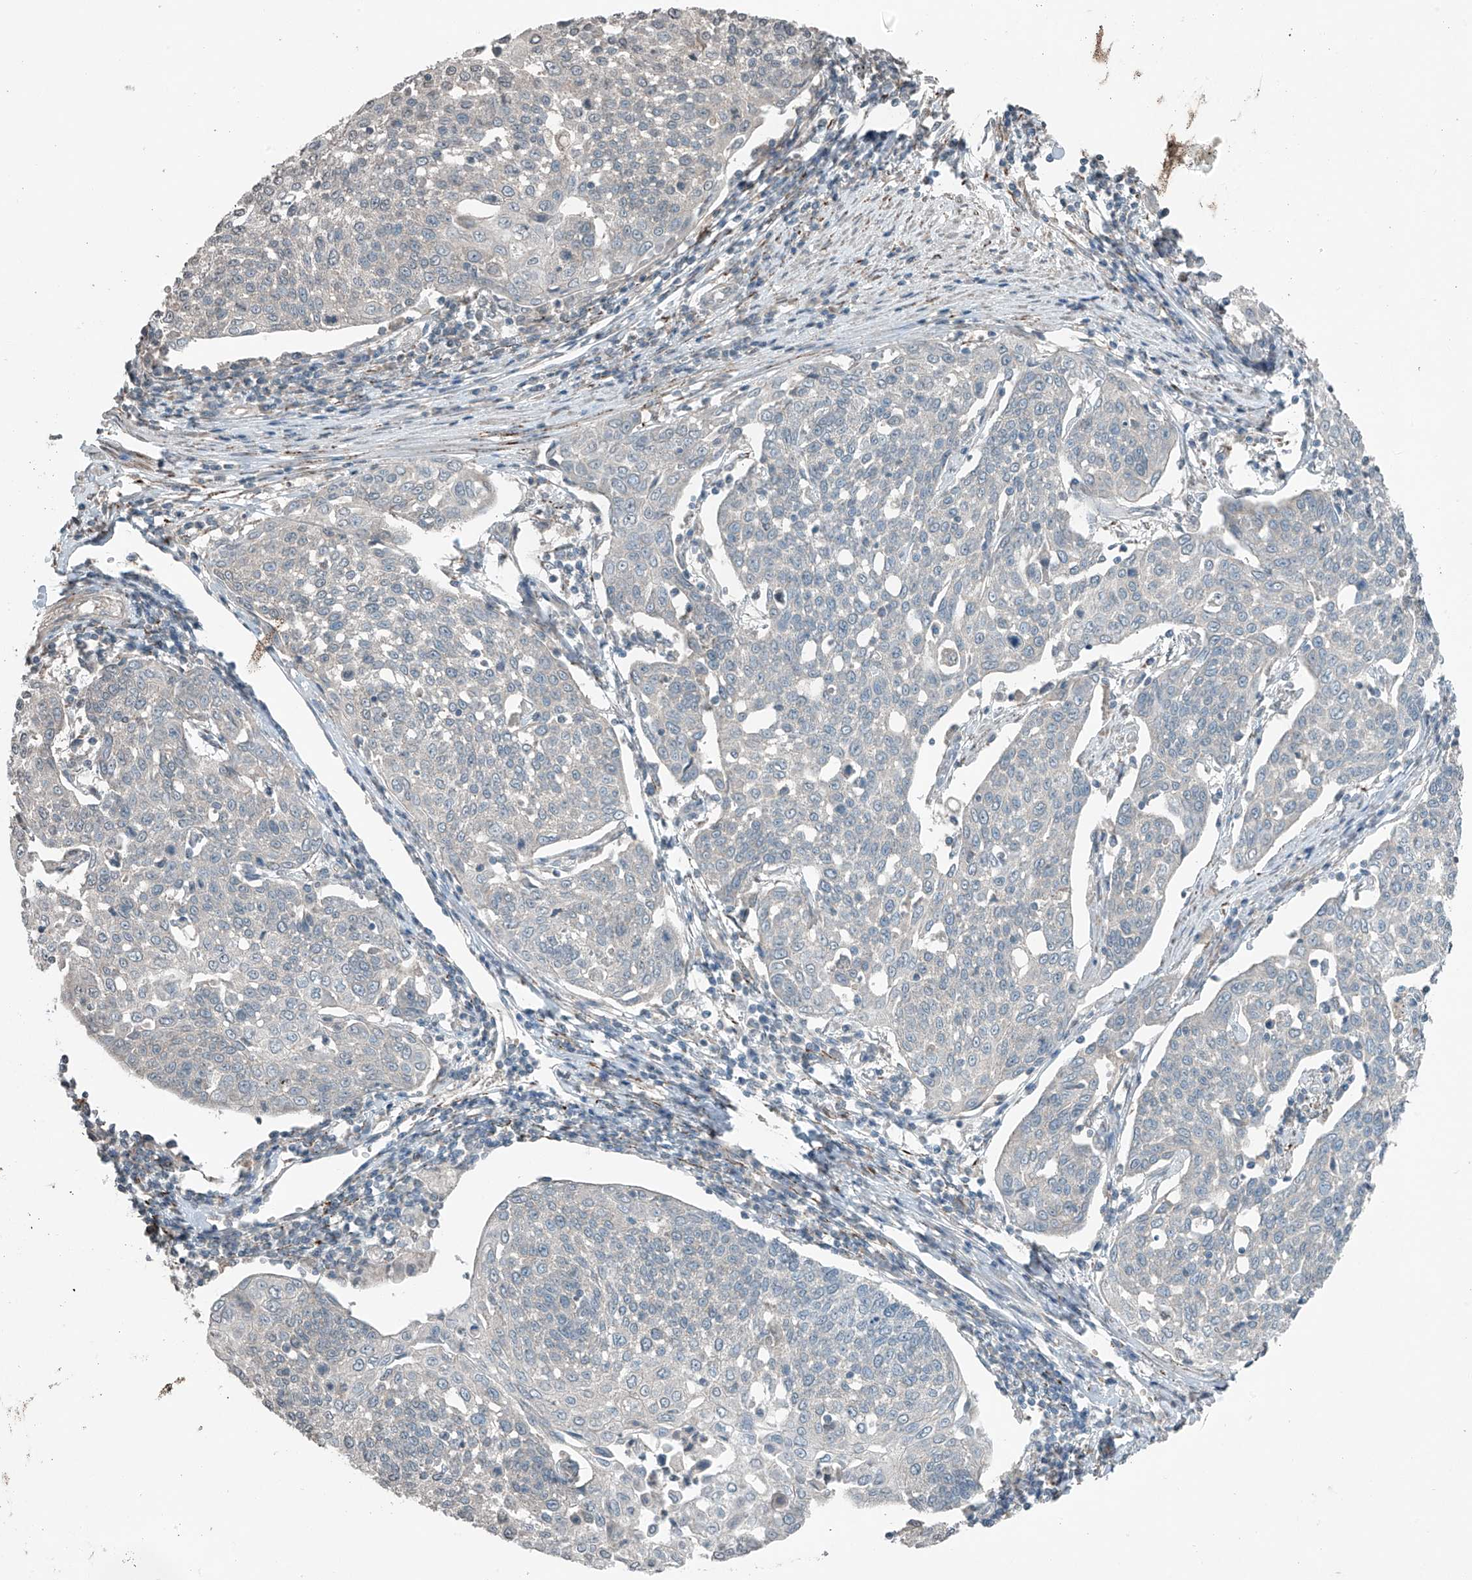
{"staining": {"intensity": "negative", "quantity": "none", "location": "none"}, "tissue": "cervical cancer", "cell_type": "Tumor cells", "image_type": "cancer", "snomed": [{"axis": "morphology", "description": "Squamous cell carcinoma, NOS"}, {"axis": "topography", "description": "Cervix"}], "caption": "Histopathology image shows no significant protein staining in tumor cells of squamous cell carcinoma (cervical).", "gene": "HOXA11", "patient": {"sex": "female", "age": 34}}